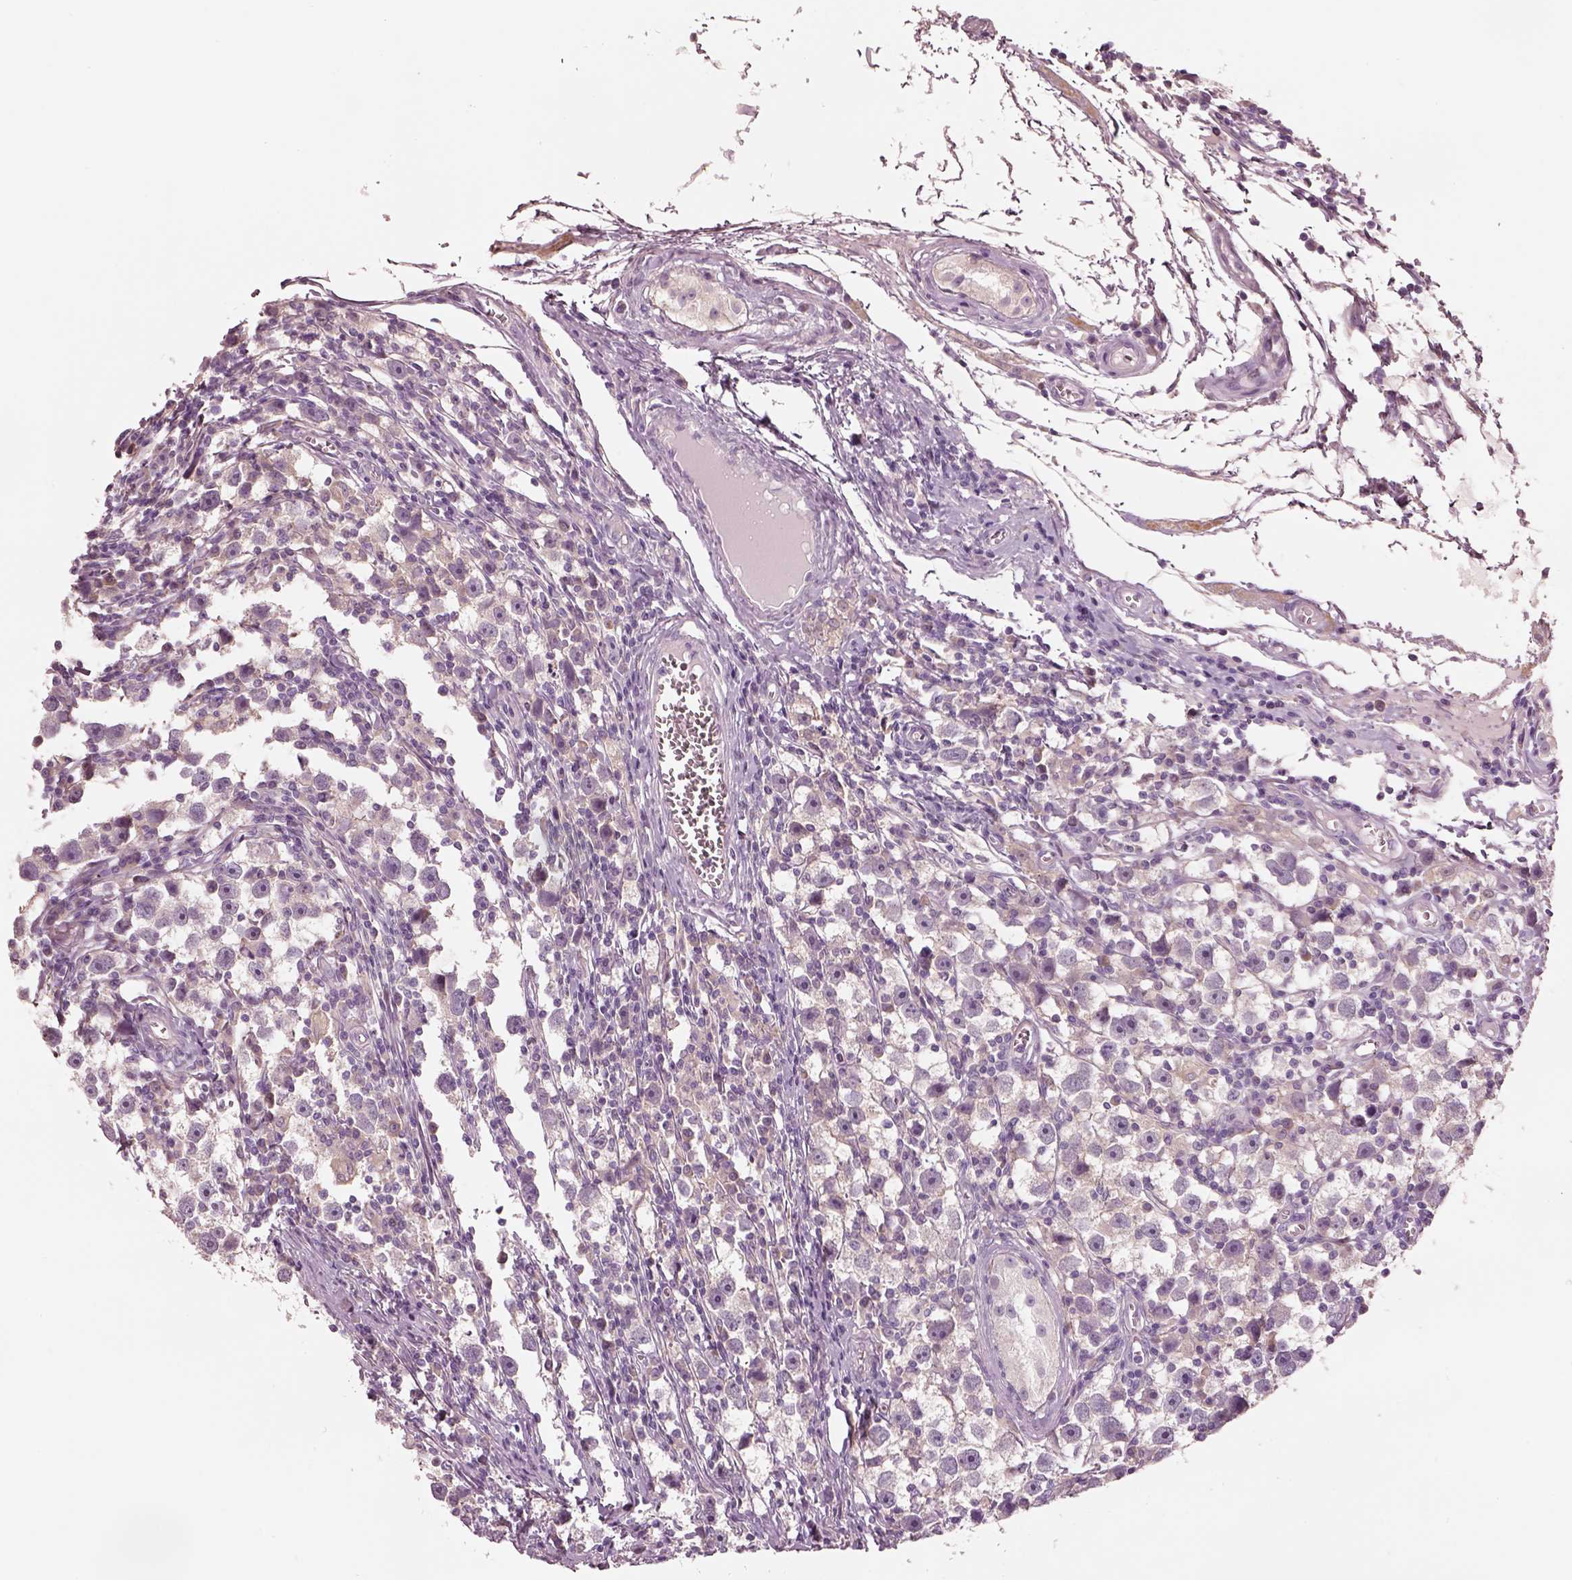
{"staining": {"intensity": "negative", "quantity": "none", "location": "none"}, "tissue": "testis cancer", "cell_type": "Tumor cells", "image_type": "cancer", "snomed": [{"axis": "morphology", "description": "Seminoma, NOS"}, {"axis": "topography", "description": "Testis"}], "caption": "An IHC image of testis seminoma is shown. There is no staining in tumor cells of testis seminoma.", "gene": "ELSPBP1", "patient": {"sex": "male", "age": 30}}